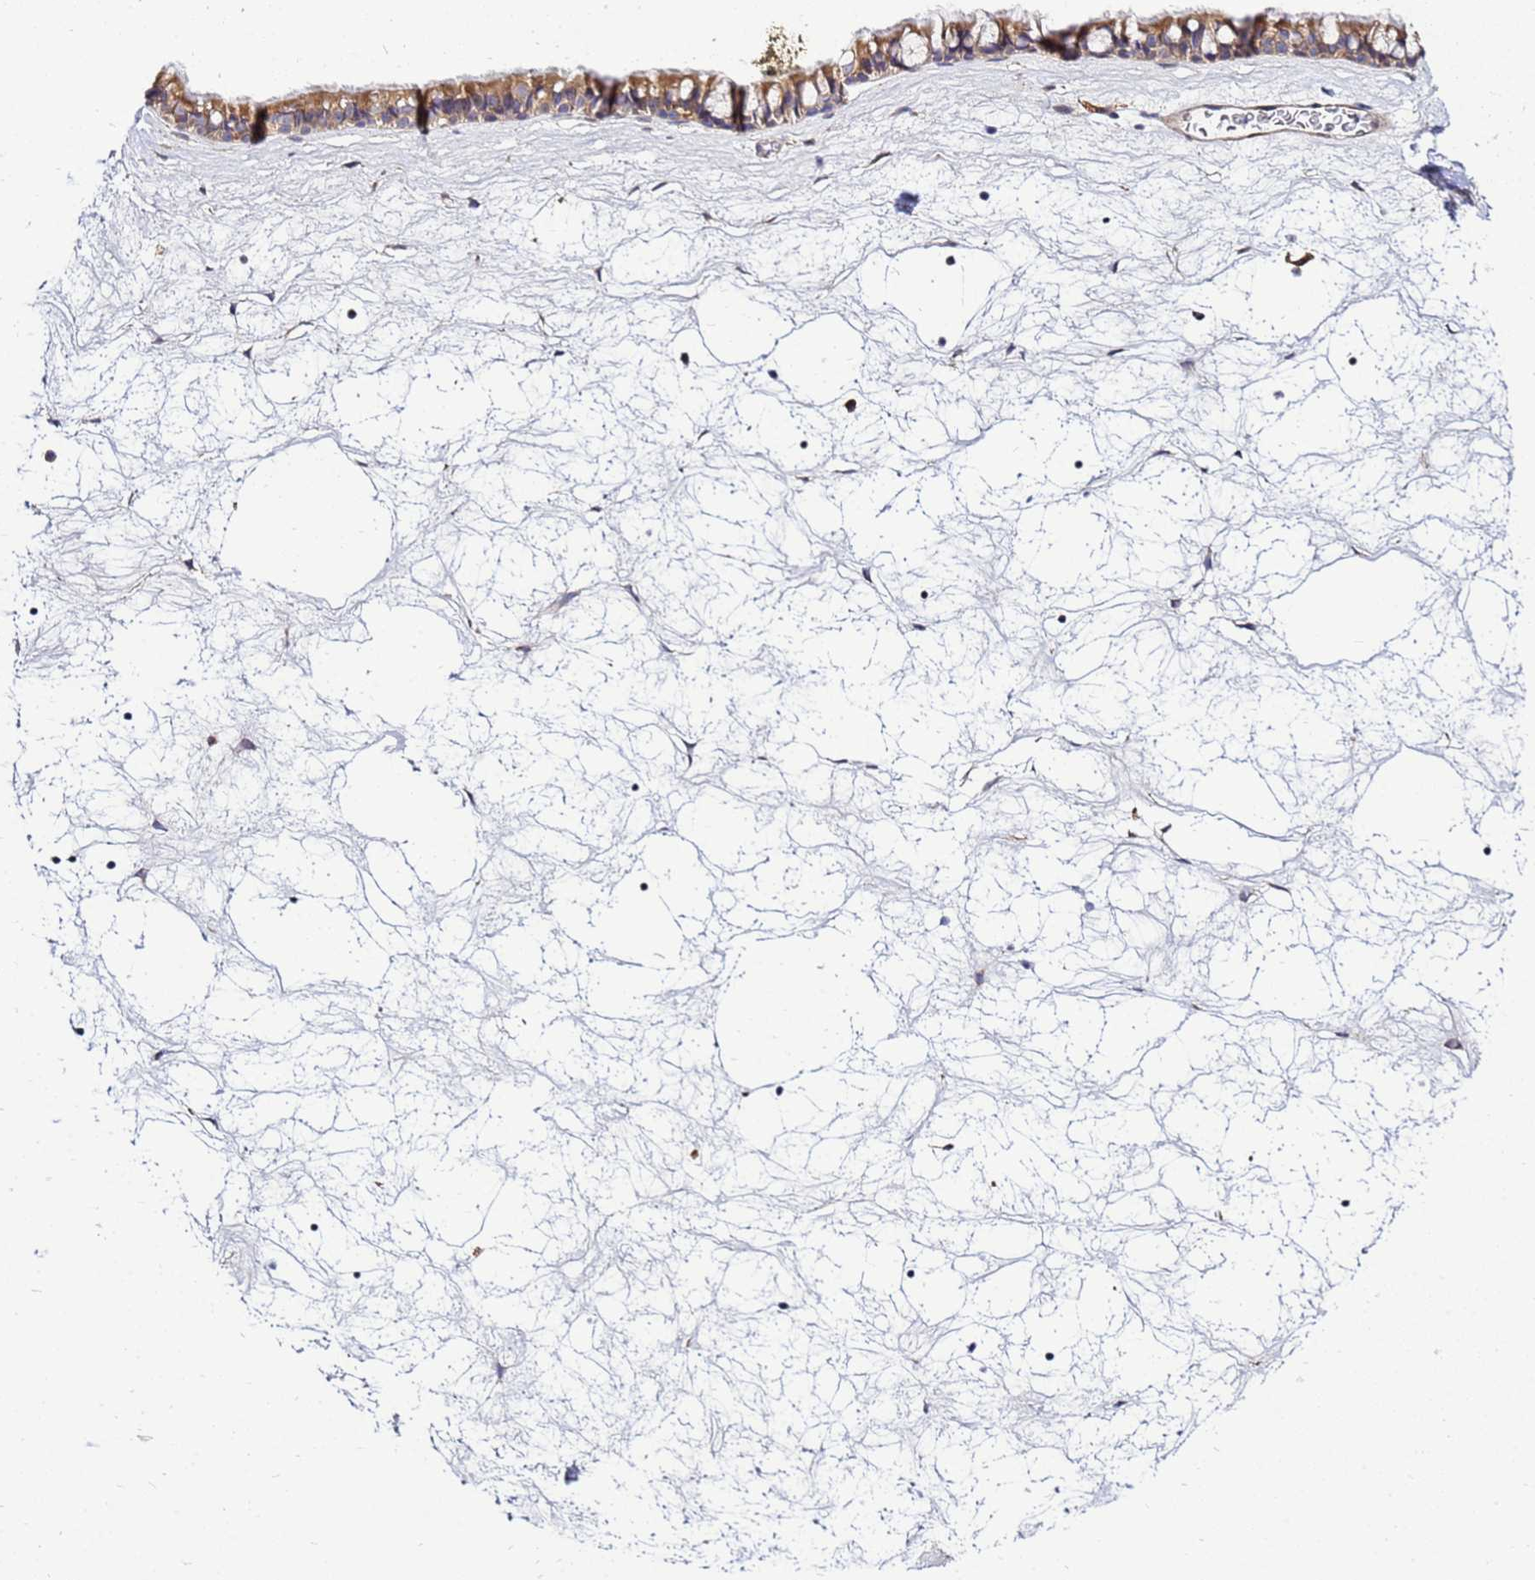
{"staining": {"intensity": "moderate", "quantity": ">75%", "location": "cytoplasmic/membranous"}, "tissue": "nasopharynx", "cell_type": "Respiratory epithelial cells", "image_type": "normal", "snomed": [{"axis": "morphology", "description": "Normal tissue, NOS"}, {"axis": "topography", "description": "Nasopharynx"}], "caption": "Immunohistochemistry (IHC) (DAB) staining of unremarkable human nasopharynx shows moderate cytoplasmic/membranous protein positivity in about >75% of respiratory epithelial cells. Immunohistochemistry (IHC) stains the protein of interest in brown and the nuclei are stained blue.", "gene": "ADPGK", "patient": {"sex": "male", "age": 64}}